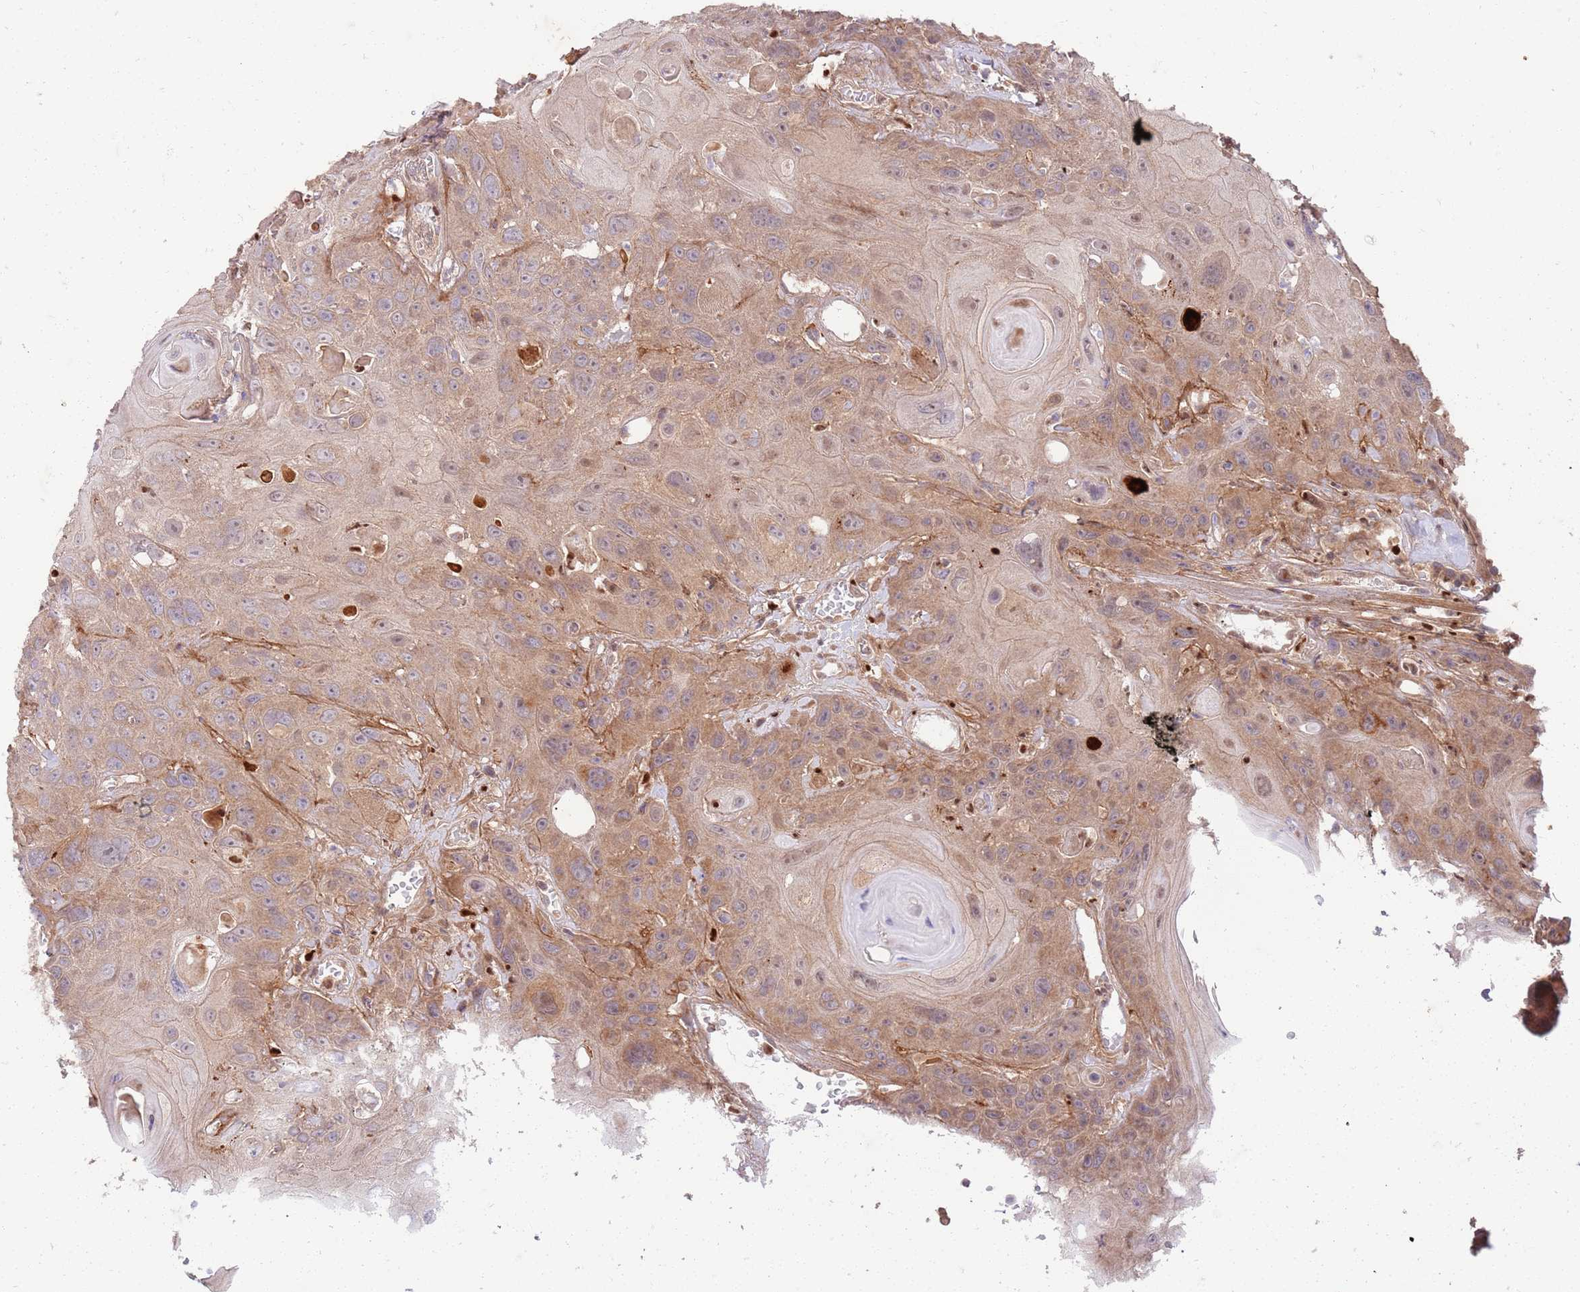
{"staining": {"intensity": "weak", "quantity": ">75%", "location": "cytoplasmic/membranous"}, "tissue": "head and neck cancer", "cell_type": "Tumor cells", "image_type": "cancer", "snomed": [{"axis": "morphology", "description": "Squamous cell carcinoma, NOS"}, {"axis": "topography", "description": "Head-Neck"}], "caption": "Head and neck cancer (squamous cell carcinoma) tissue demonstrates weak cytoplasmic/membranous positivity in approximately >75% of tumor cells The staining was performed using DAB to visualize the protein expression in brown, while the nuclei were stained in blue with hematoxylin (Magnification: 20x).", "gene": "OSBP", "patient": {"sex": "female", "age": 59}}